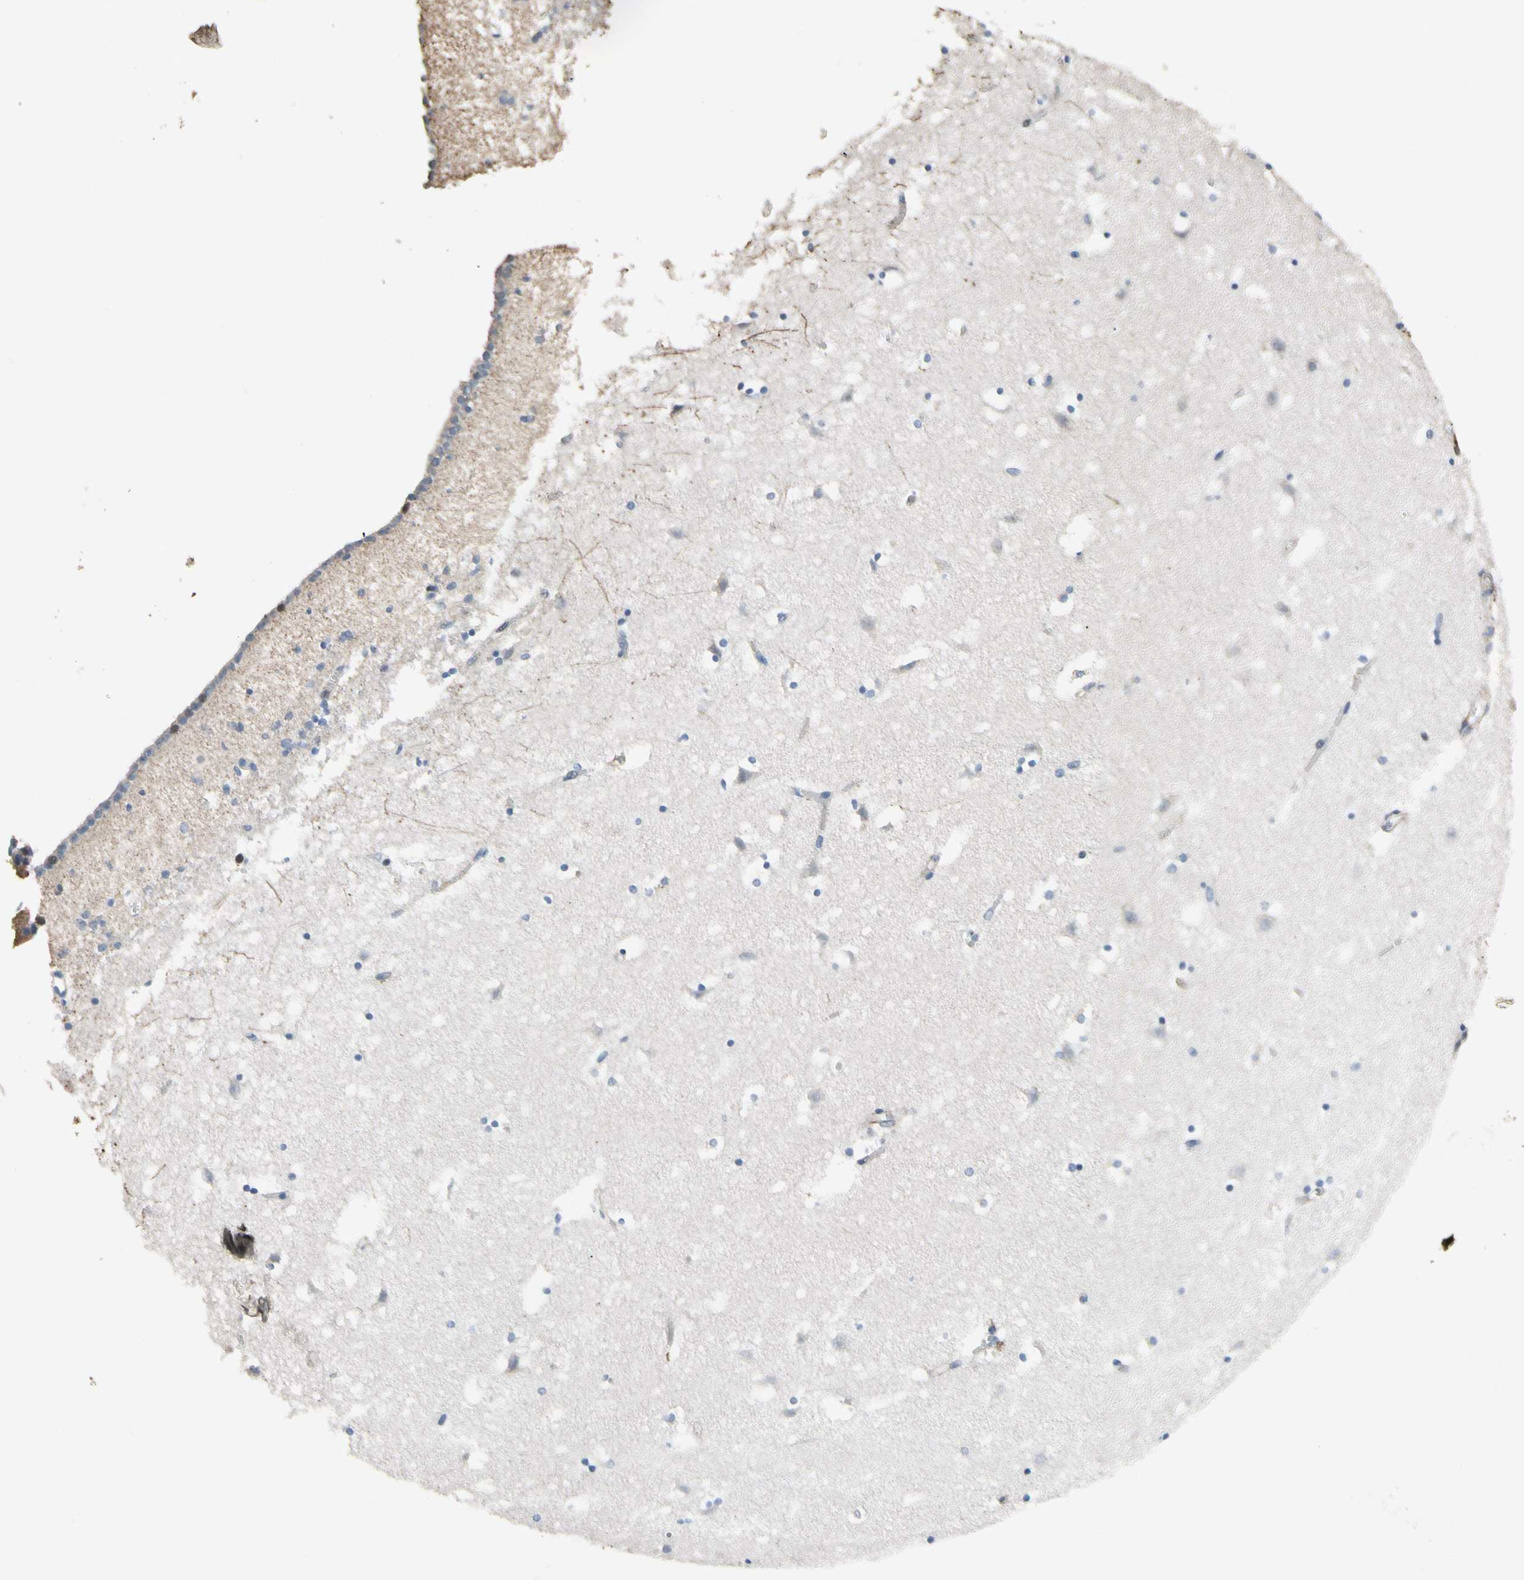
{"staining": {"intensity": "negative", "quantity": "none", "location": "none"}, "tissue": "caudate", "cell_type": "Glial cells", "image_type": "normal", "snomed": [{"axis": "morphology", "description": "Normal tissue, NOS"}, {"axis": "topography", "description": "Lateral ventricle wall"}], "caption": "The IHC histopathology image has no significant positivity in glial cells of caudate. Brightfield microscopy of immunohistochemistry (IHC) stained with DAB (brown) and hematoxylin (blue), captured at high magnification.", "gene": "PIGR", "patient": {"sex": "male", "age": 45}}